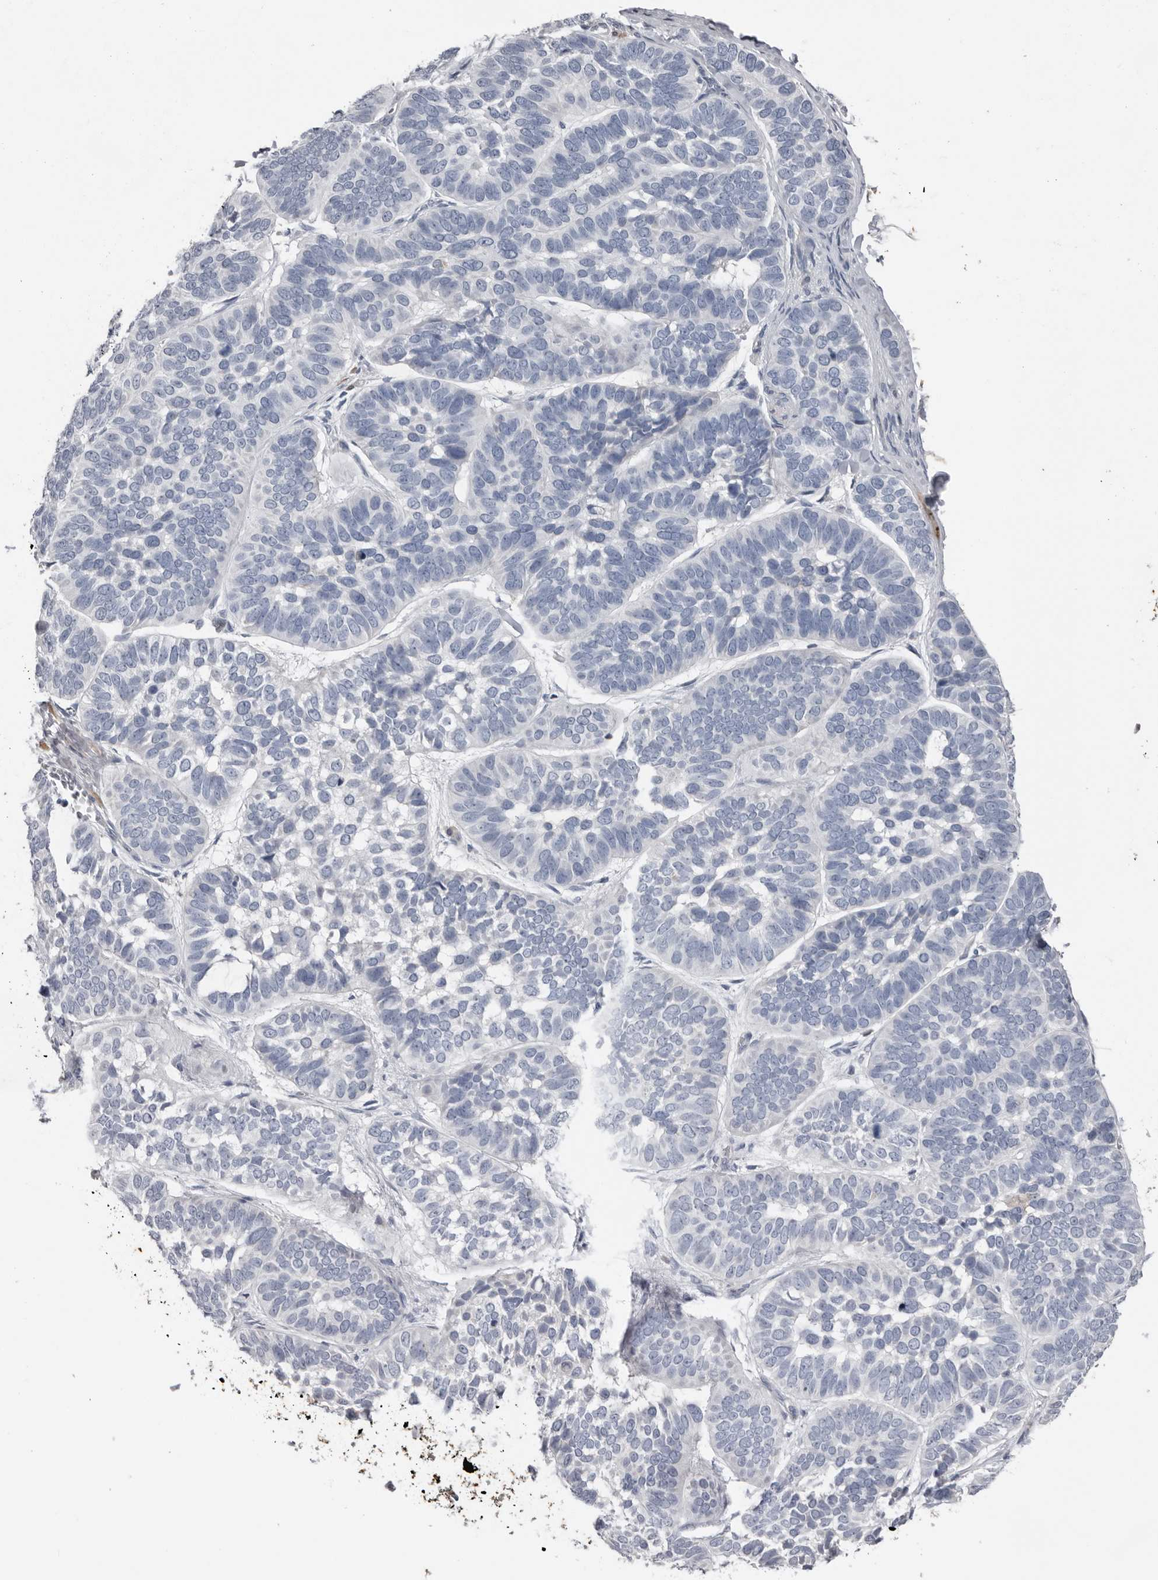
{"staining": {"intensity": "negative", "quantity": "none", "location": "none"}, "tissue": "skin cancer", "cell_type": "Tumor cells", "image_type": "cancer", "snomed": [{"axis": "morphology", "description": "Basal cell carcinoma"}, {"axis": "topography", "description": "Skin"}], "caption": "This histopathology image is of skin basal cell carcinoma stained with immunohistochemistry (IHC) to label a protein in brown with the nuclei are counter-stained blue. There is no expression in tumor cells.", "gene": "FABP7", "patient": {"sex": "male", "age": 62}}